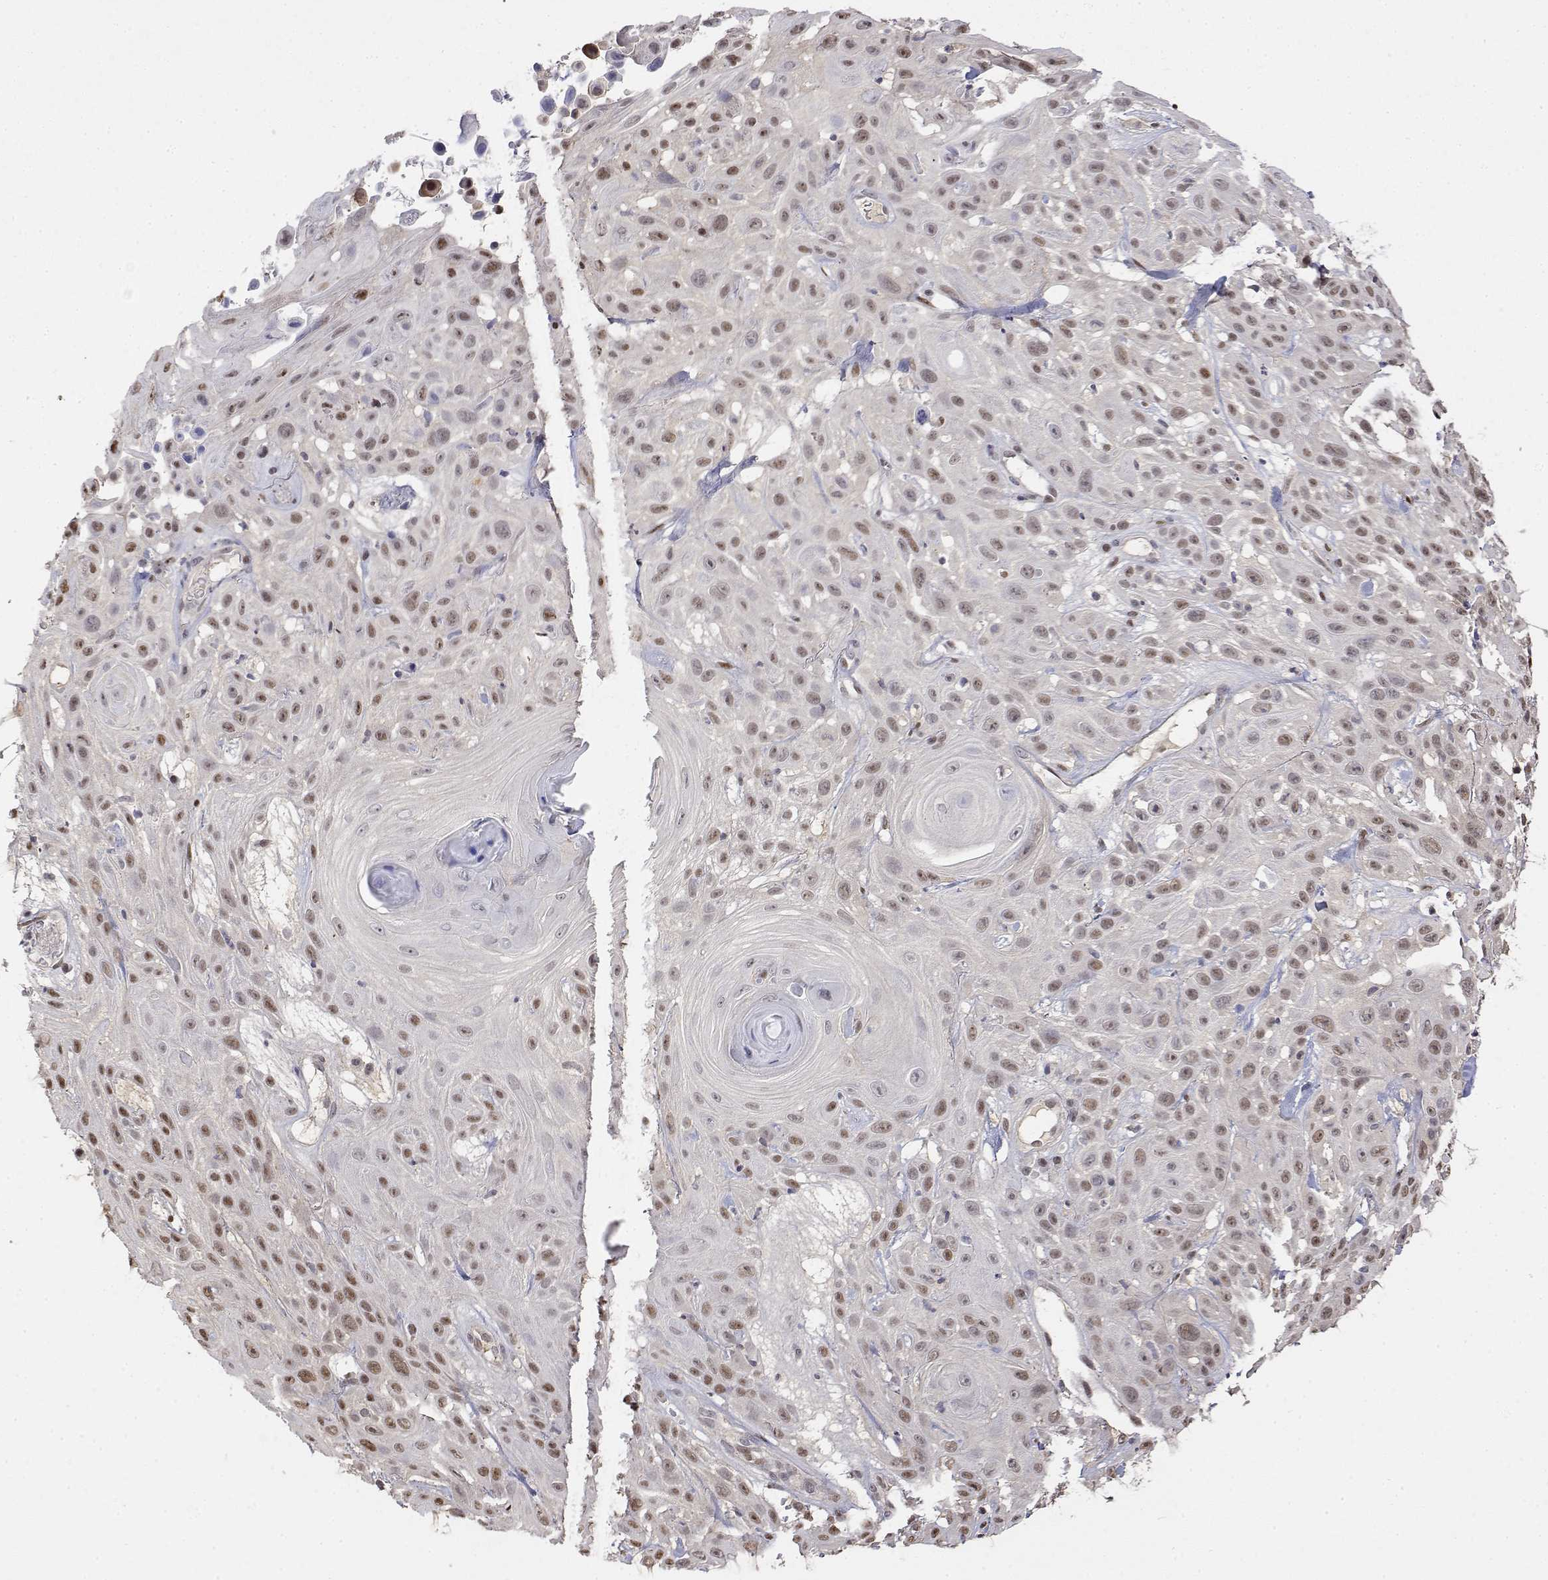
{"staining": {"intensity": "moderate", "quantity": "25%-75%", "location": "nuclear"}, "tissue": "skin cancer", "cell_type": "Tumor cells", "image_type": "cancer", "snomed": [{"axis": "morphology", "description": "Squamous cell carcinoma, NOS"}, {"axis": "topography", "description": "Skin"}], "caption": "The photomicrograph displays staining of skin cancer (squamous cell carcinoma), revealing moderate nuclear protein staining (brown color) within tumor cells.", "gene": "TPI1", "patient": {"sex": "male", "age": 82}}